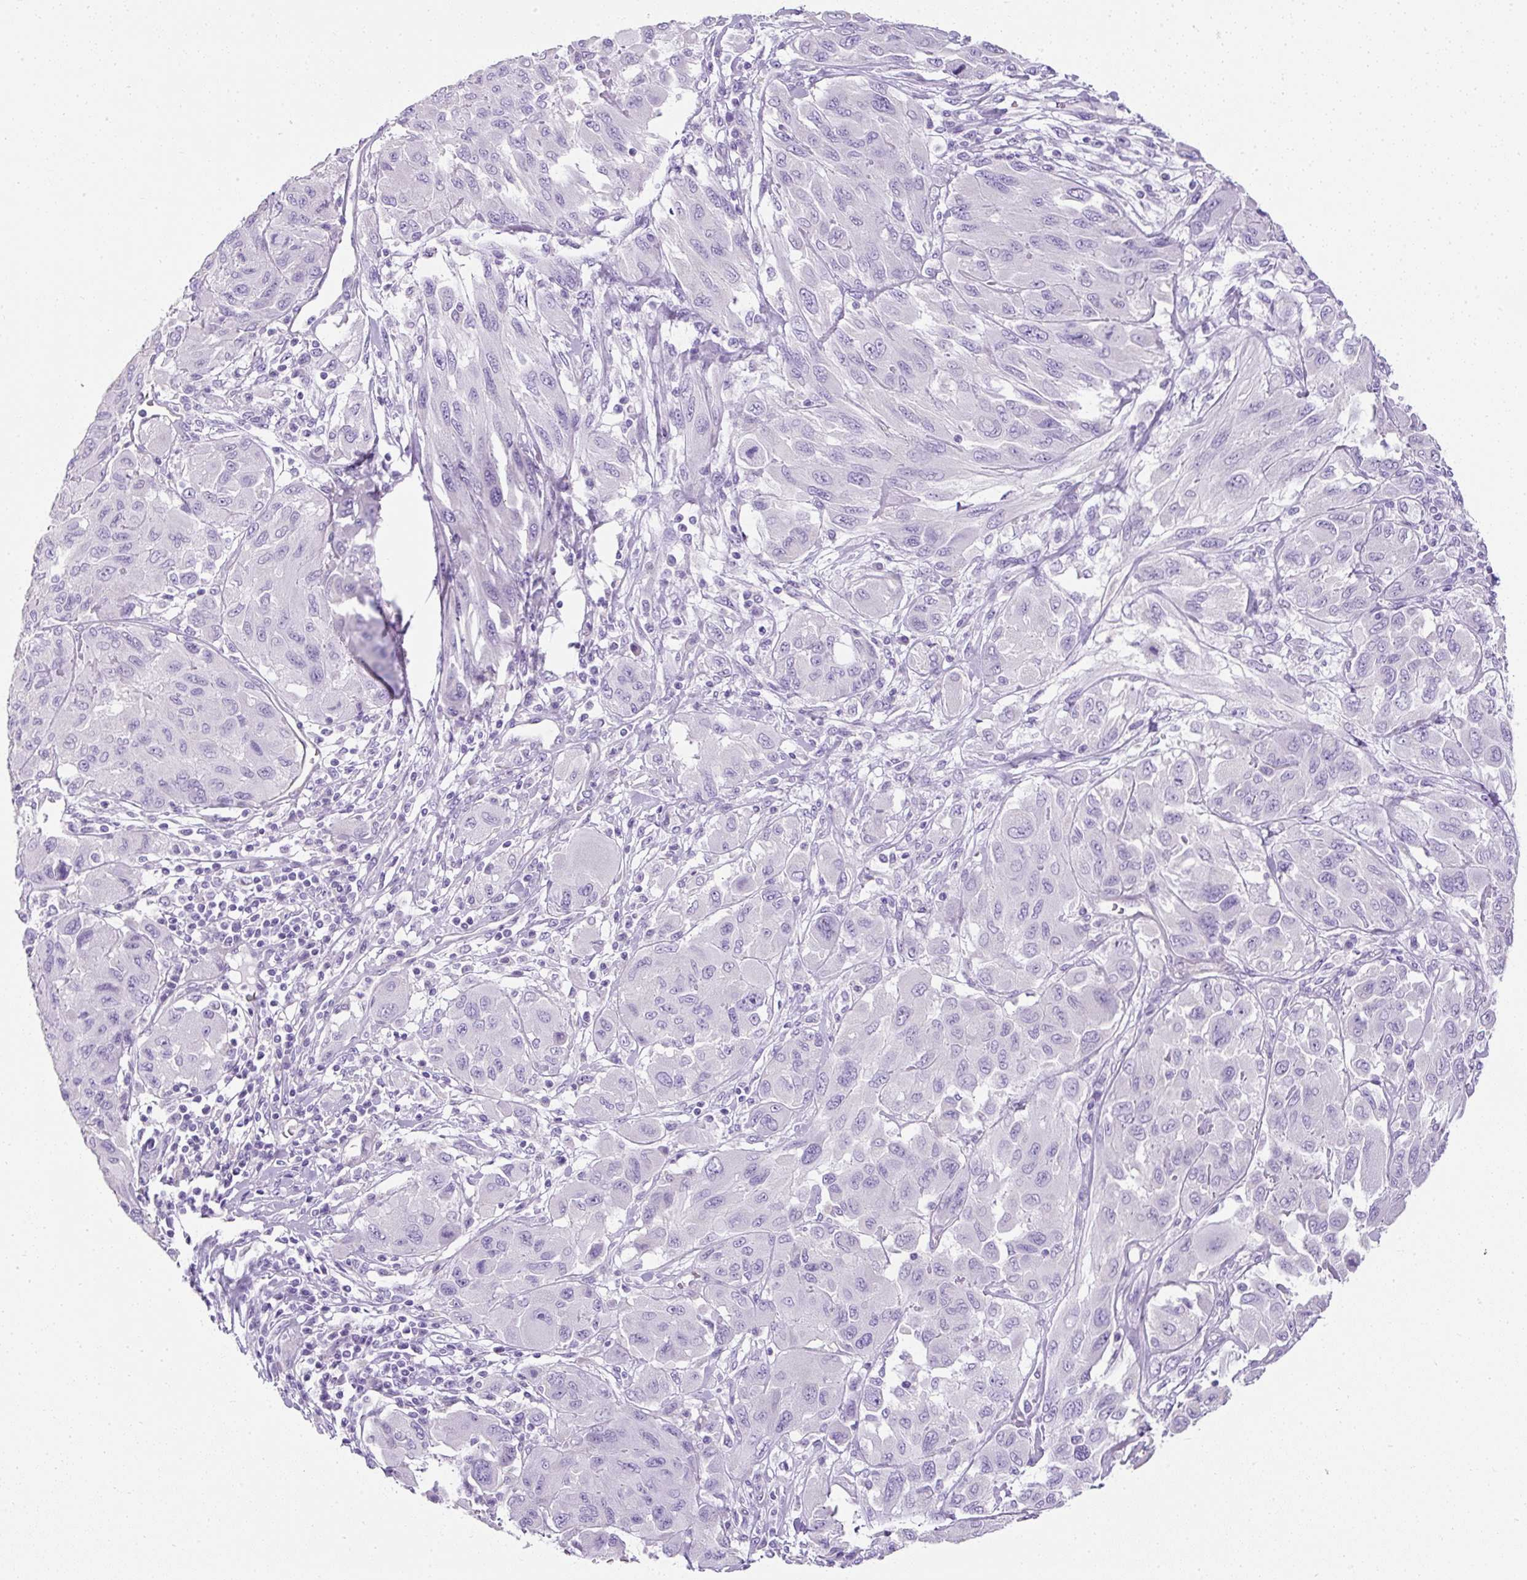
{"staining": {"intensity": "negative", "quantity": "none", "location": "none"}, "tissue": "melanoma", "cell_type": "Tumor cells", "image_type": "cancer", "snomed": [{"axis": "morphology", "description": "Malignant melanoma, NOS"}, {"axis": "topography", "description": "Skin"}], "caption": "The photomicrograph displays no significant staining in tumor cells of malignant melanoma.", "gene": "C2CD4C", "patient": {"sex": "female", "age": 91}}